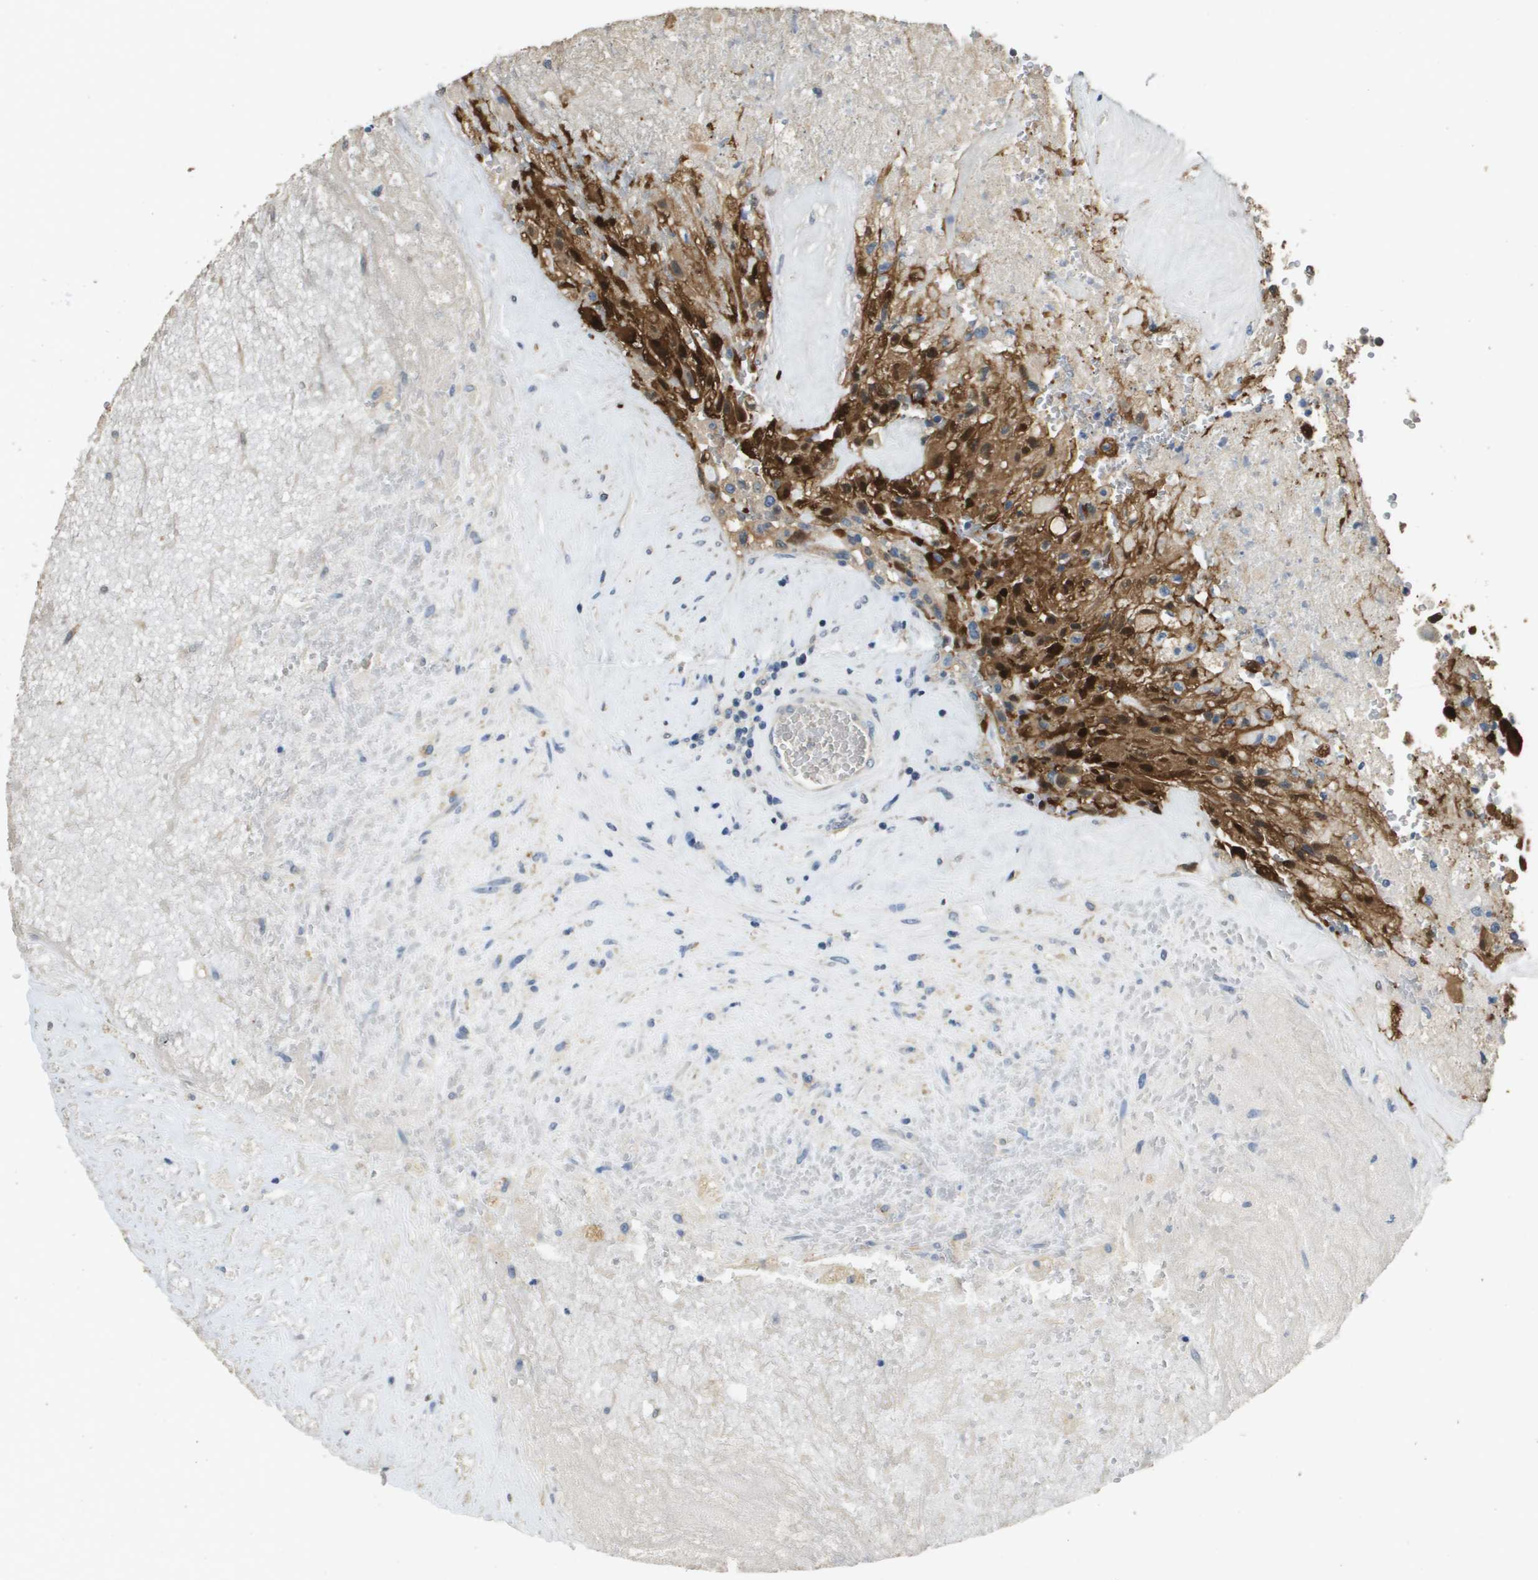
{"staining": {"intensity": "strong", "quantity": "25%-75%", "location": "cytoplasmic/membranous,nuclear"}, "tissue": "glioma", "cell_type": "Tumor cells", "image_type": "cancer", "snomed": [{"axis": "morphology", "description": "Normal tissue, NOS"}, {"axis": "morphology", "description": "Glioma, malignant, High grade"}, {"axis": "topography", "description": "Cerebral cortex"}], "caption": "This is an image of immunohistochemistry staining of malignant glioma (high-grade), which shows strong positivity in the cytoplasmic/membranous and nuclear of tumor cells.", "gene": "MT3", "patient": {"sex": "male", "age": 56}}